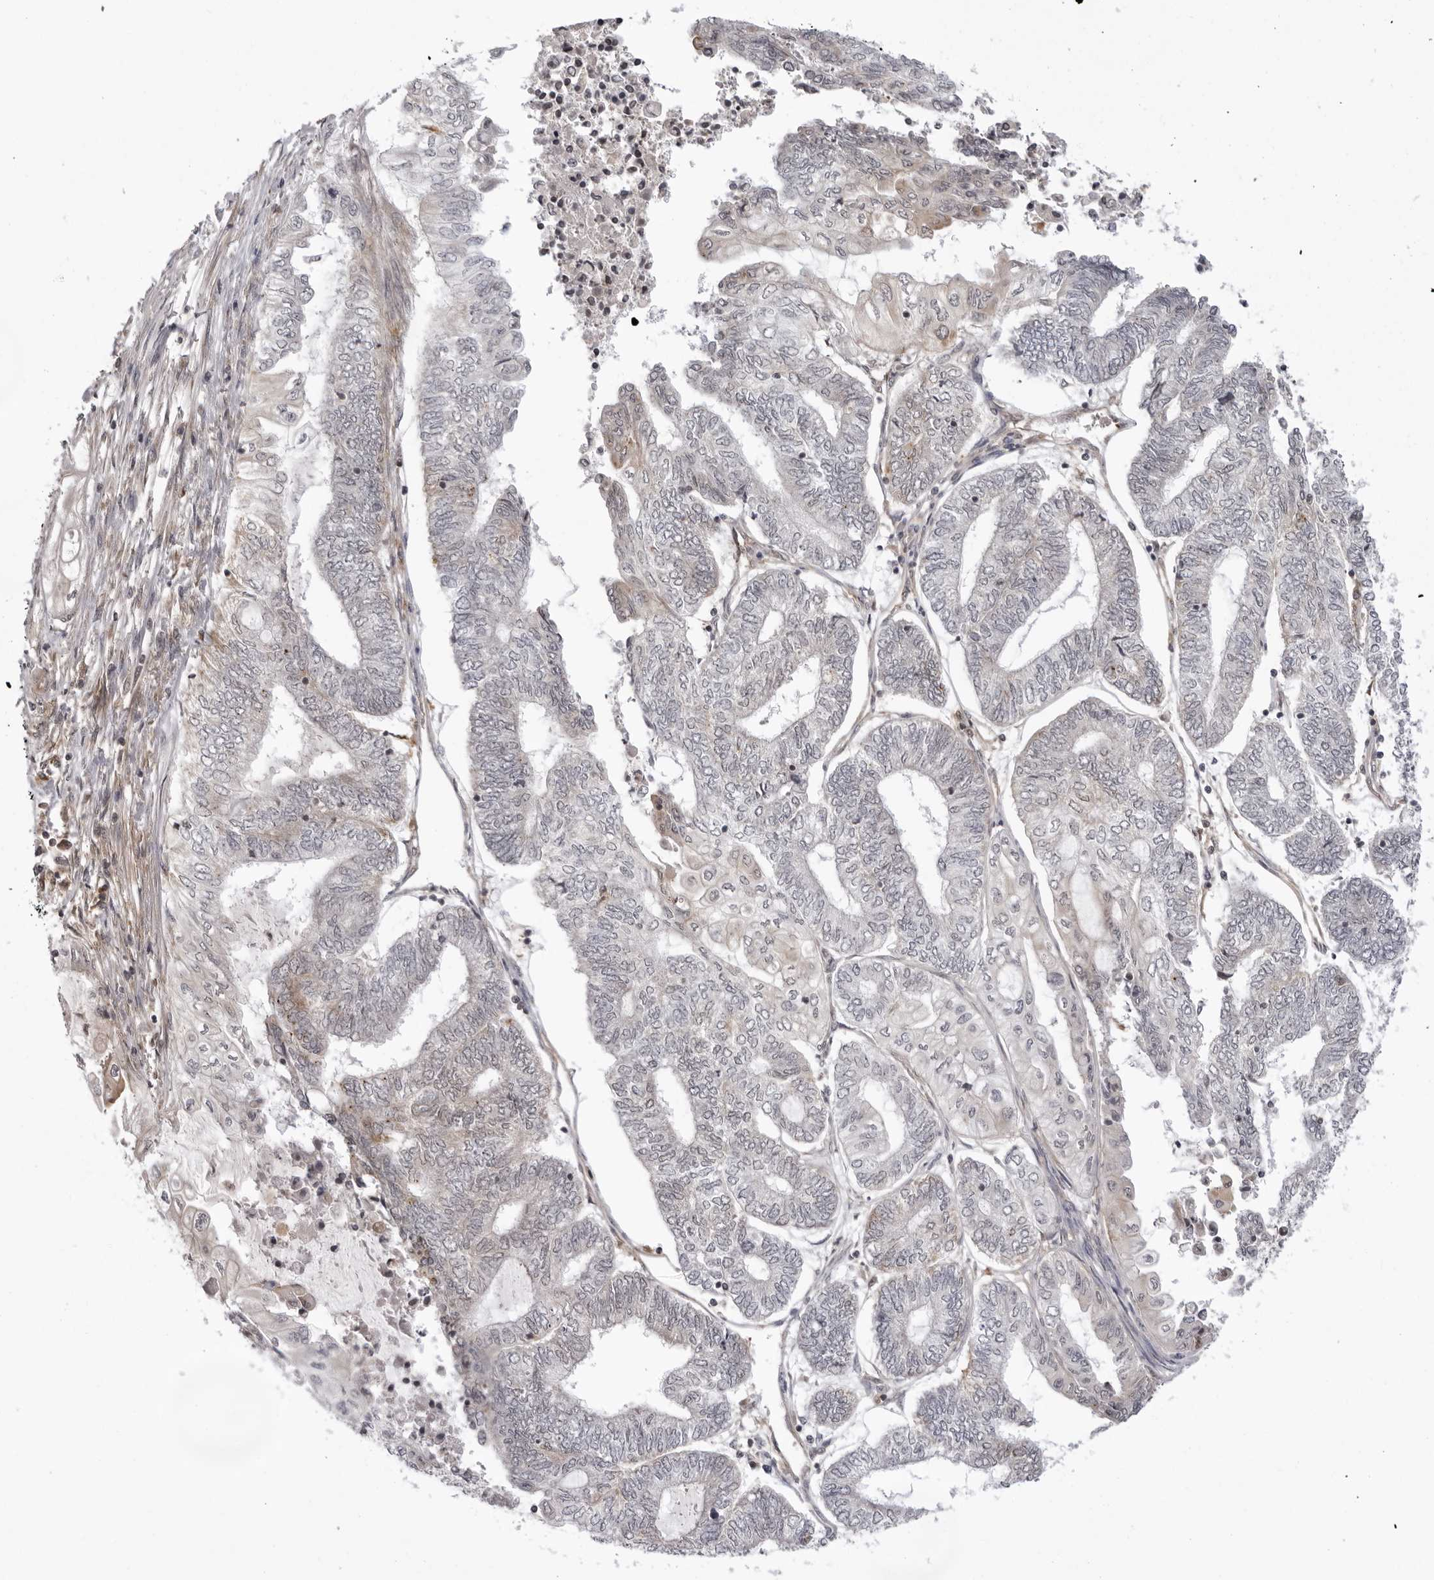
{"staining": {"intensity": "negative", "quantity": "none", "location": "none"}, "tissue": "endometrial cancer", "cell_type": "Tumor cells", "image_type": "cancer", "snomed": [{"axis": "morphology", "description": "Adenocarcinoma, NOS"}, {"axis": "topography", "description": "Uterus"}, {"axis": "topography", "description": "Endometrium"}], "caption": "A high-resolution micrograph shows IHC staining of endometrial cancer, which shows no significant expression in tumor cells.", "gene": "USP43", "patient": {"sex": "female", "age": 70}}